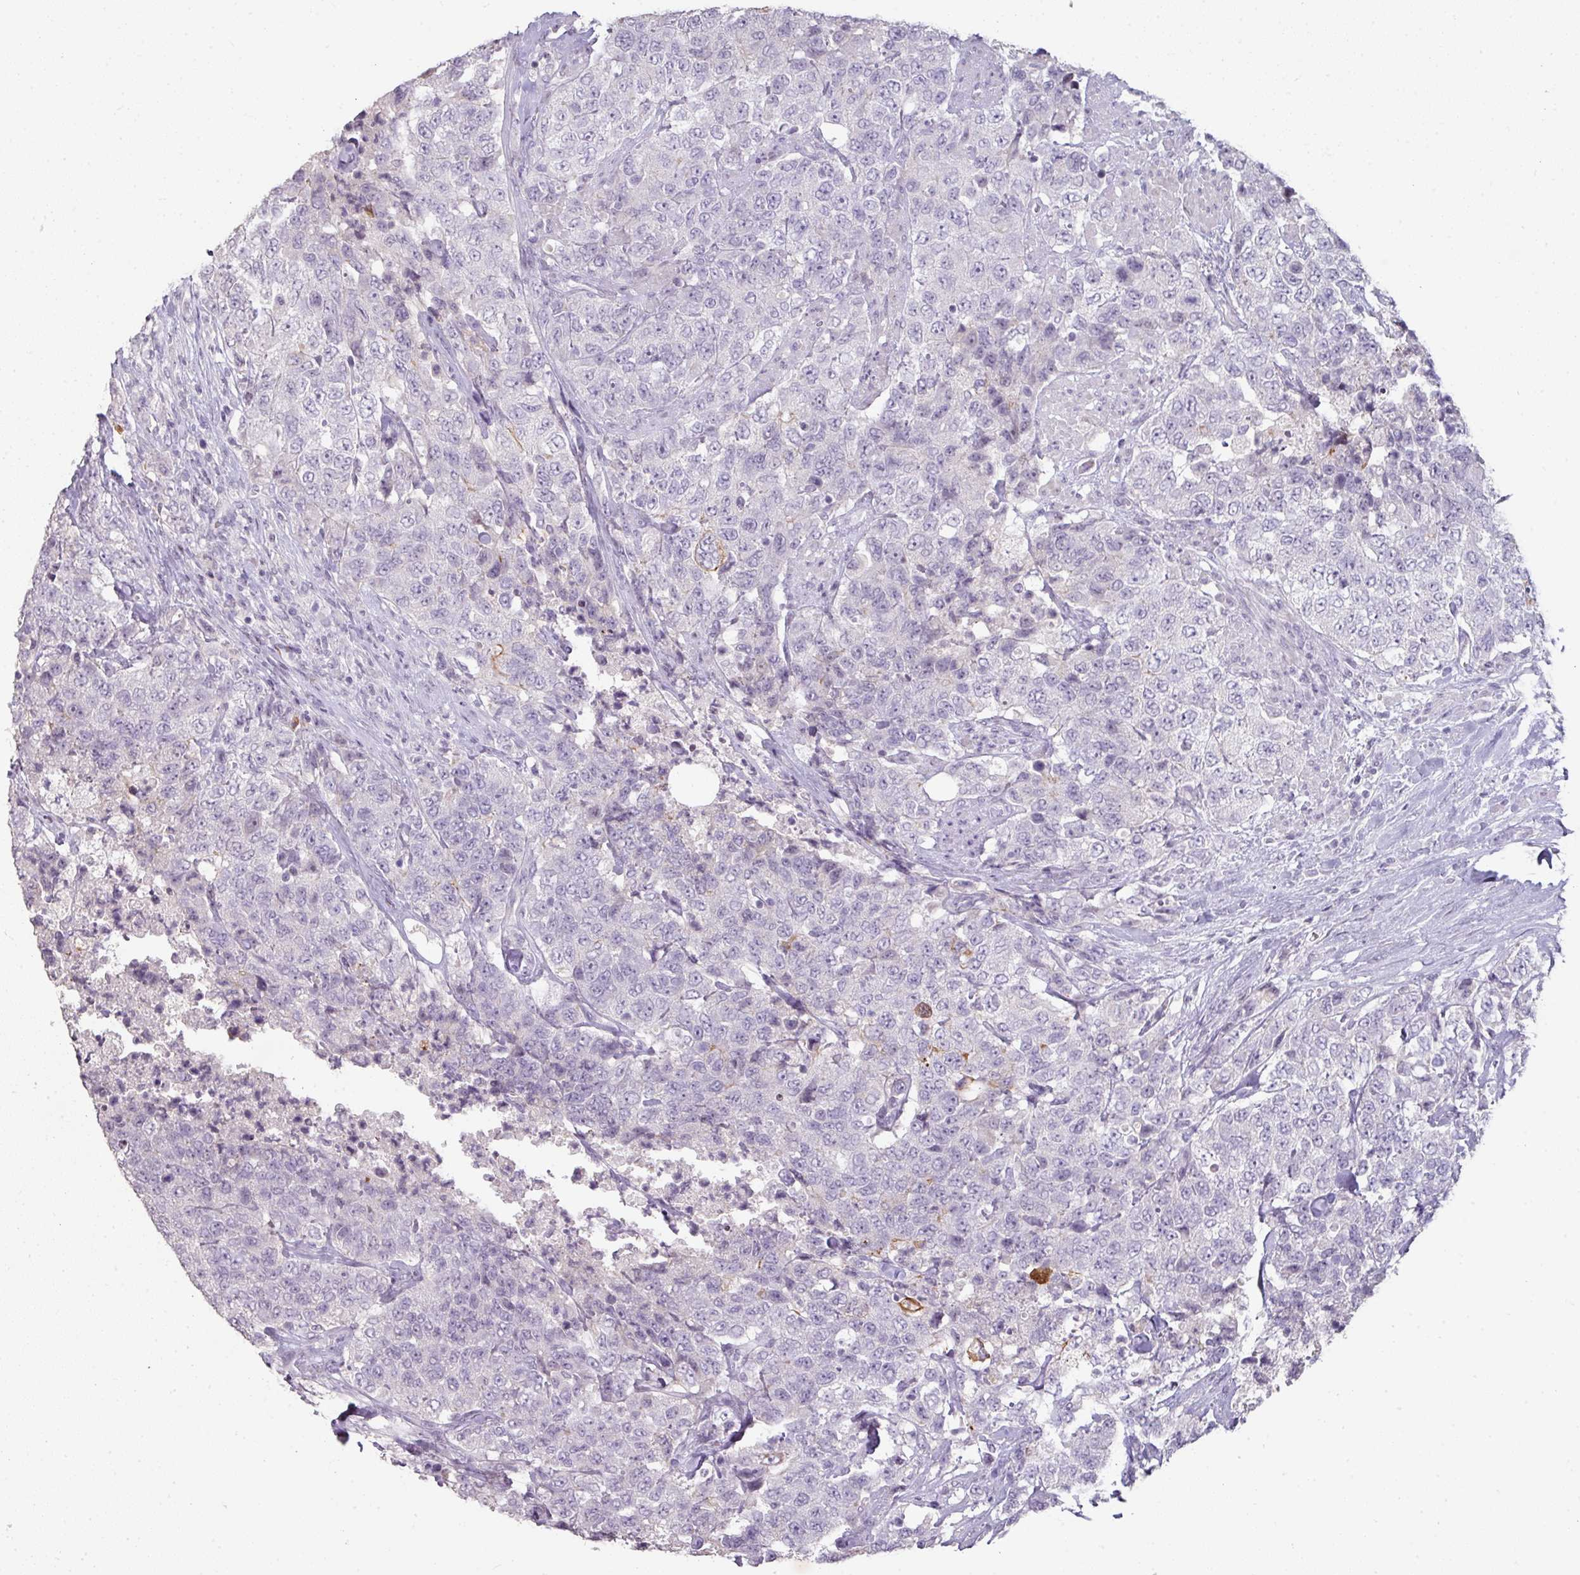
{"staining": {"intensity": "negative", "quantity": "none", "location": "none"}, "tissue": "urothelial cancer", "cell_type": "Tumor cells", "image_type": "cancer", "snomed": [{"axis": "morphology", "description": "Urothelial carcinoma, High grade"}, {"axis": "topography", "description": "Urinary bladder"}], "caption": "The photomicrograph displays no significant expression in tumor cells of high-grade urothelial carcinoma. (DAB (3,3'-diaminobenzidine) immunohistochemistry (IHC) with hematoxylin counter stain).", "gene": "GTF2H3", "patient": {"sex": "female", "age": 78}}